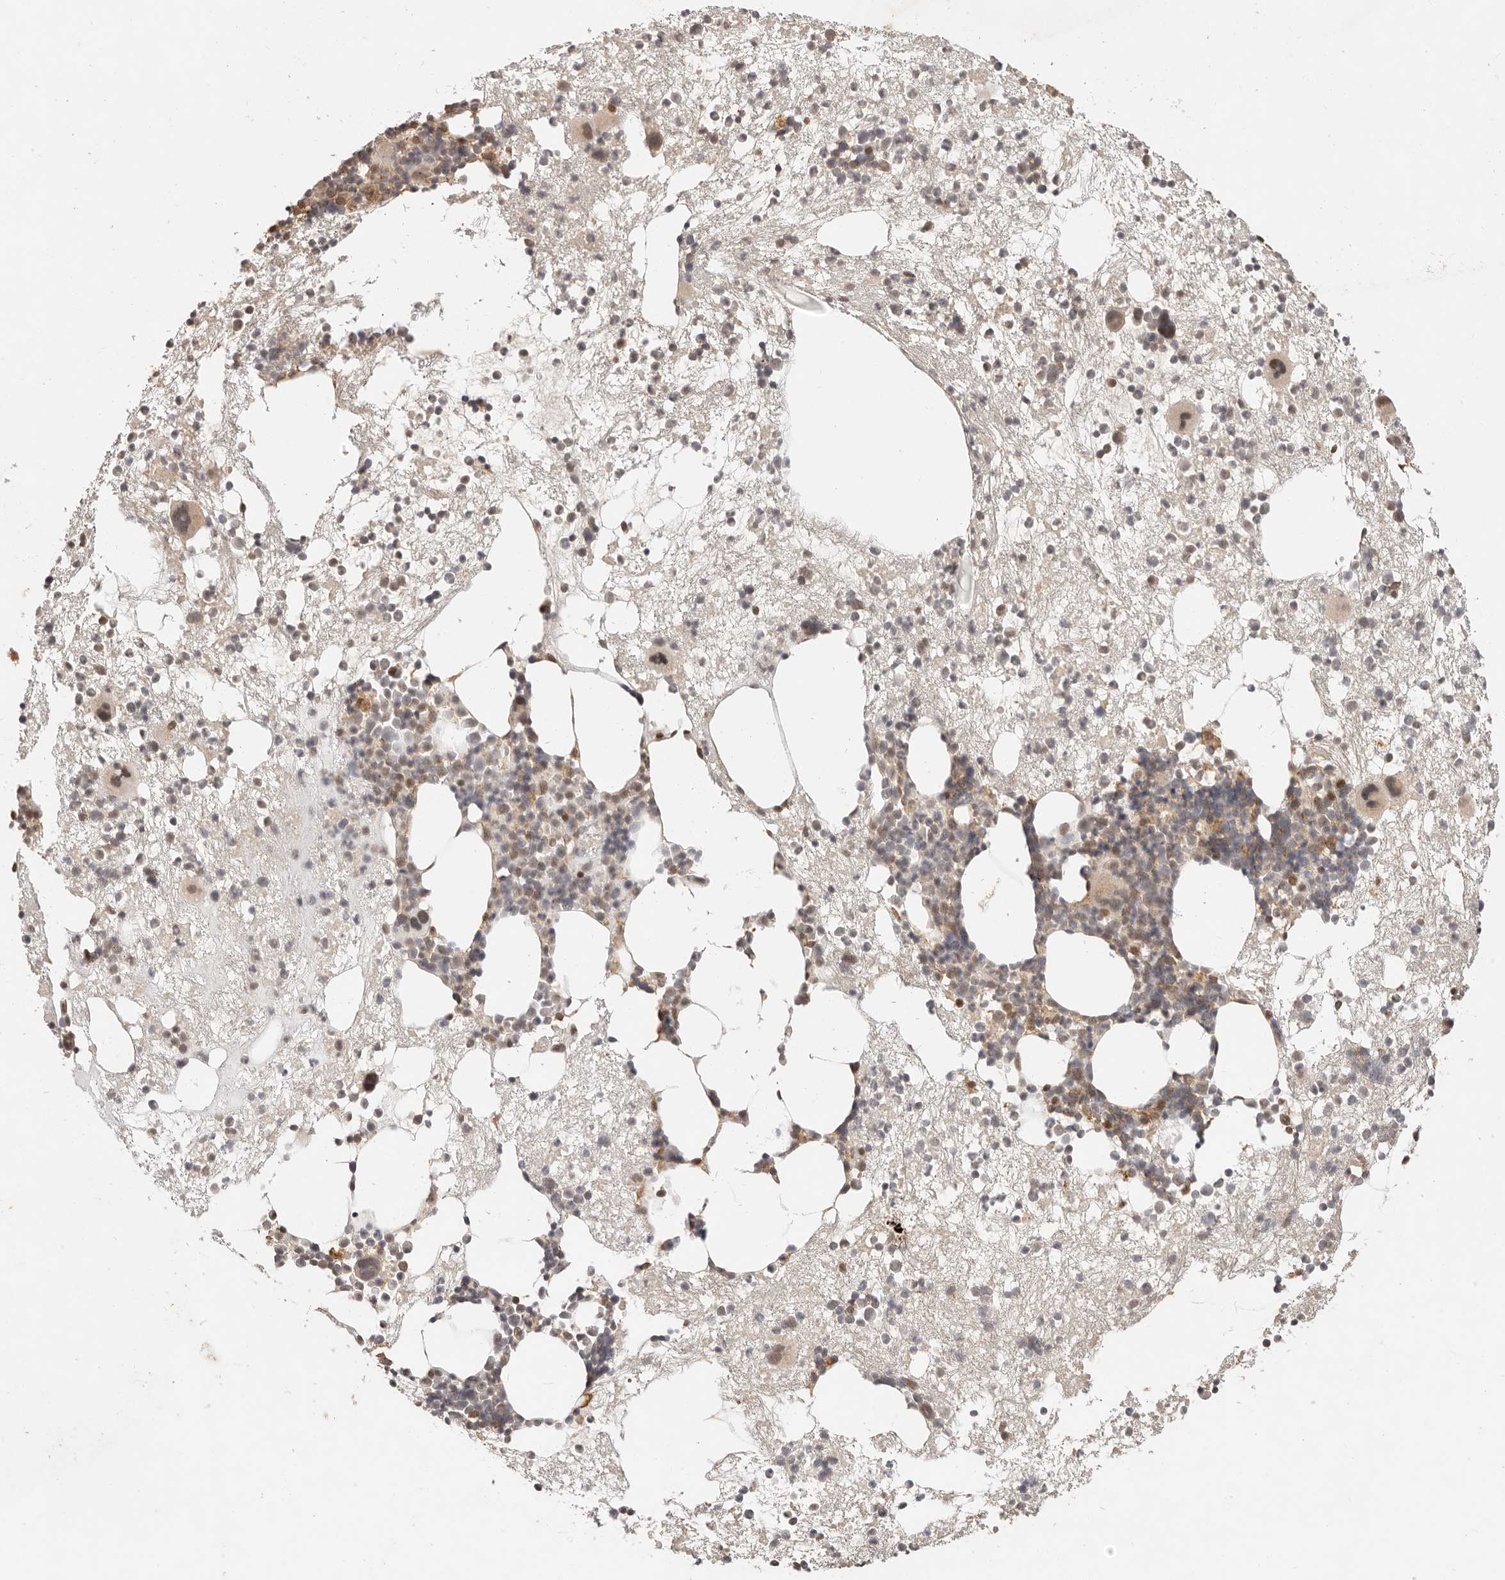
{"staining": {"intensity": "moderate", "quantity": "25%-75%", "location": "cytoplasmic/membranous,nuclear"}, "tissue": "bone marrow", "cell_type": "Hematopoietic cells", "image_type": "normal", "snomed": [{"axis": "morphology", "description": "Normal tissue, NOS"}, {"axis": "topography", "description": "Bone marrow"}], "caption": "Unremarkable bone marrow reveals moderate cytoplasmic/membranous,nuclear positivity in approximately 25%-75% of hematopoietic cells.", "gene": "PSMA5", "patient": {"sex": "male", "age": 54}}